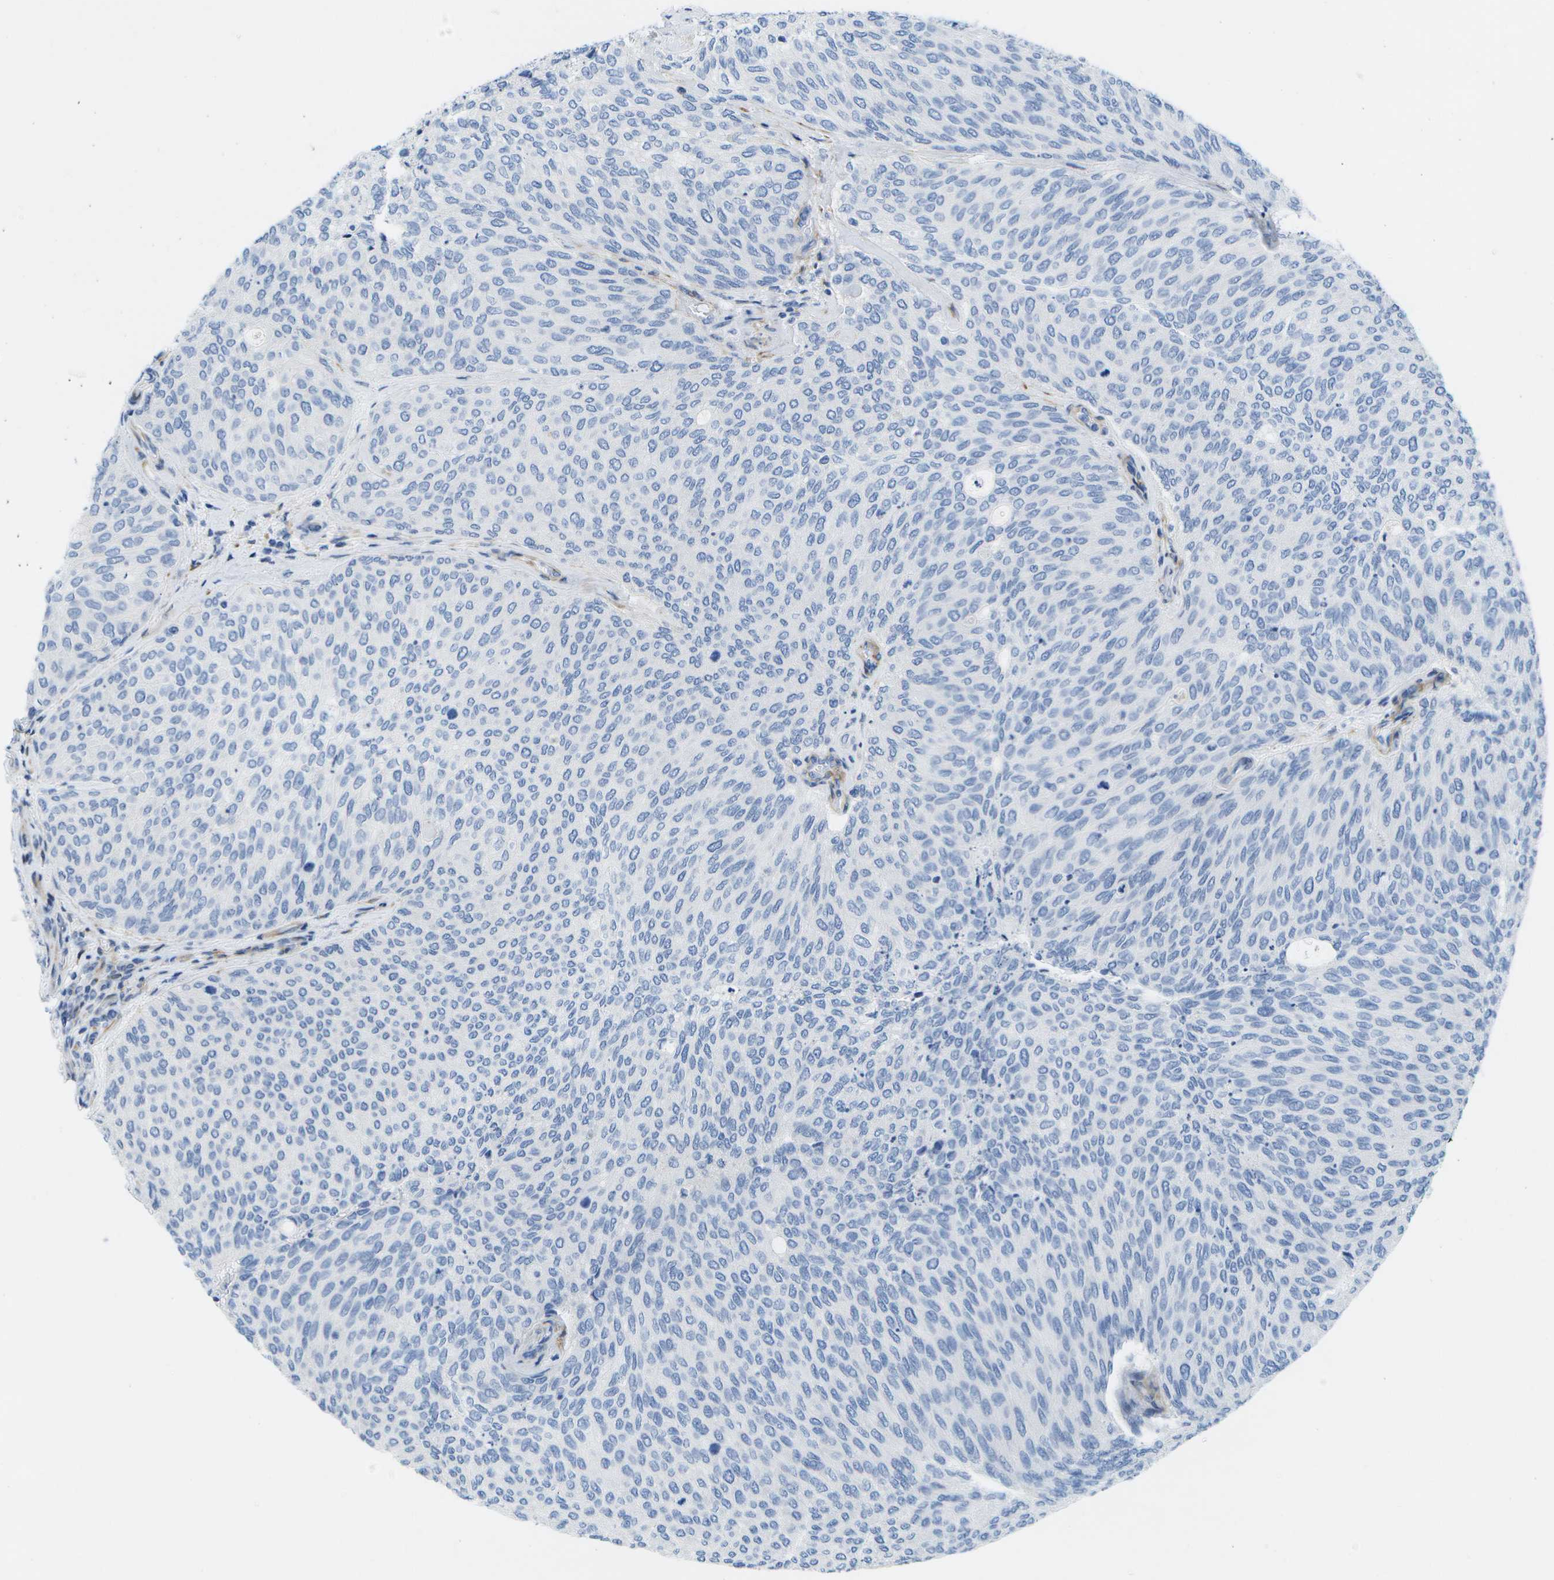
{"staining": {"intensity": "negative", "quantity": "none", "location": "none"}, "tissue": "urothelial cancer", "cell_type": "Tumor cells", "image_type": "cancer", "snomed": [{"axis": "morphology", "description": "Urothelial carcinoma, Low grade"}, {"axis": "topography", "description": "Urinary bladder"}], "caption": "Immunohistochemistry (IHC) histopathology image of urothelial cancer stained for a protein (brown), which displays no staining in tumor cells.", "gene": "ADGRG6", "patient": {"sex": "female", "age": 79}}